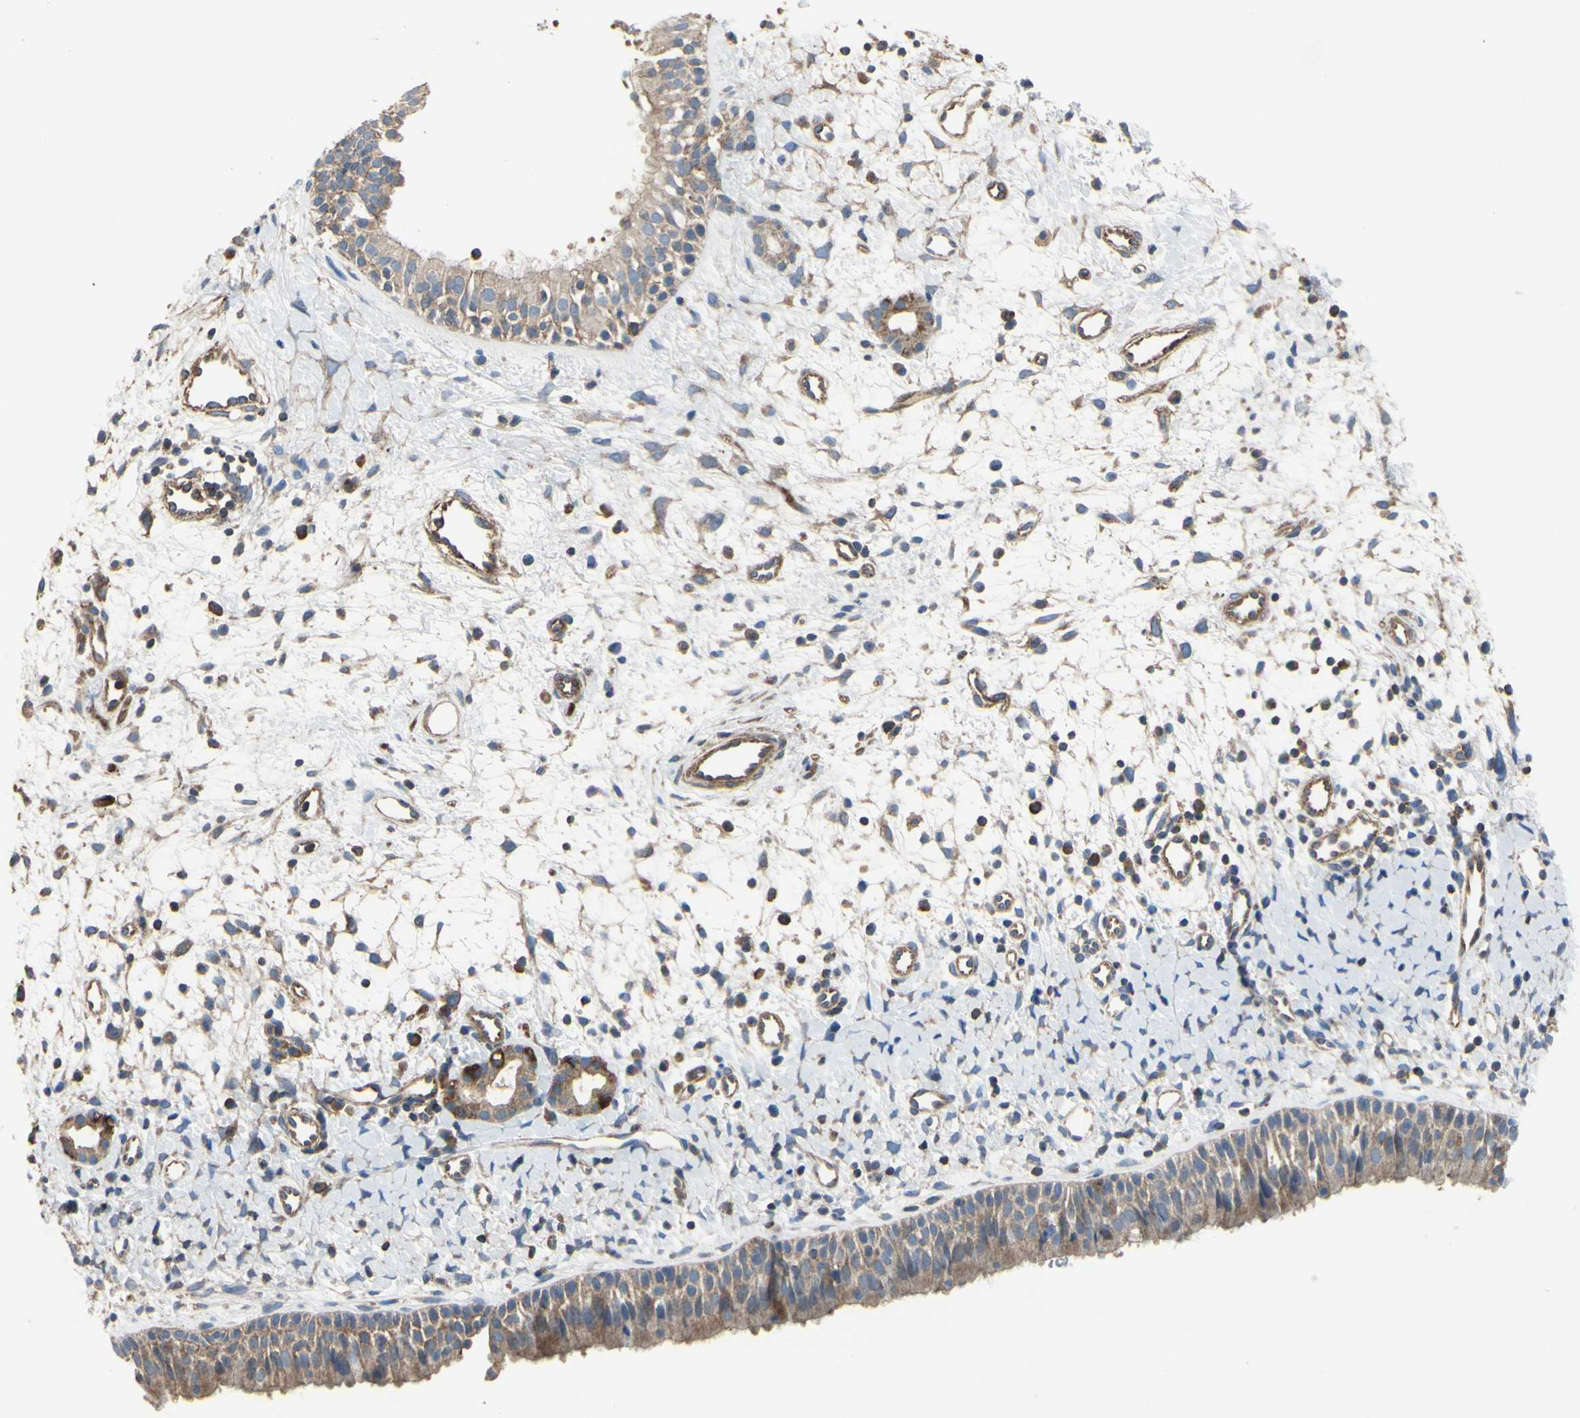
{"staining": {"intensity": "weak", "quantity": ">75%", "location": "cytoplasmic/membranous"}, "tissue": "nasopharynx", "cell_type": "Respiratory epithelial cells", "image_type": "normal", "snomed": [{"axis": "morphology", "description": "Normal tissue, NOS"}, {"axis": "topography", "description": "Nasopharynx"}], "caption": "Immunohistochemical staining of benign nasopharynx demonstrates >75% levels of weak cytoplasmic/membranous protein positivity in approximately >75% of respiratory epithelial cells. Immunohistochemistry stains the protein in brown and the nuclei are stained blue.", "gene": "BECN1", "patient": {"sex": "male", "age": 22}}